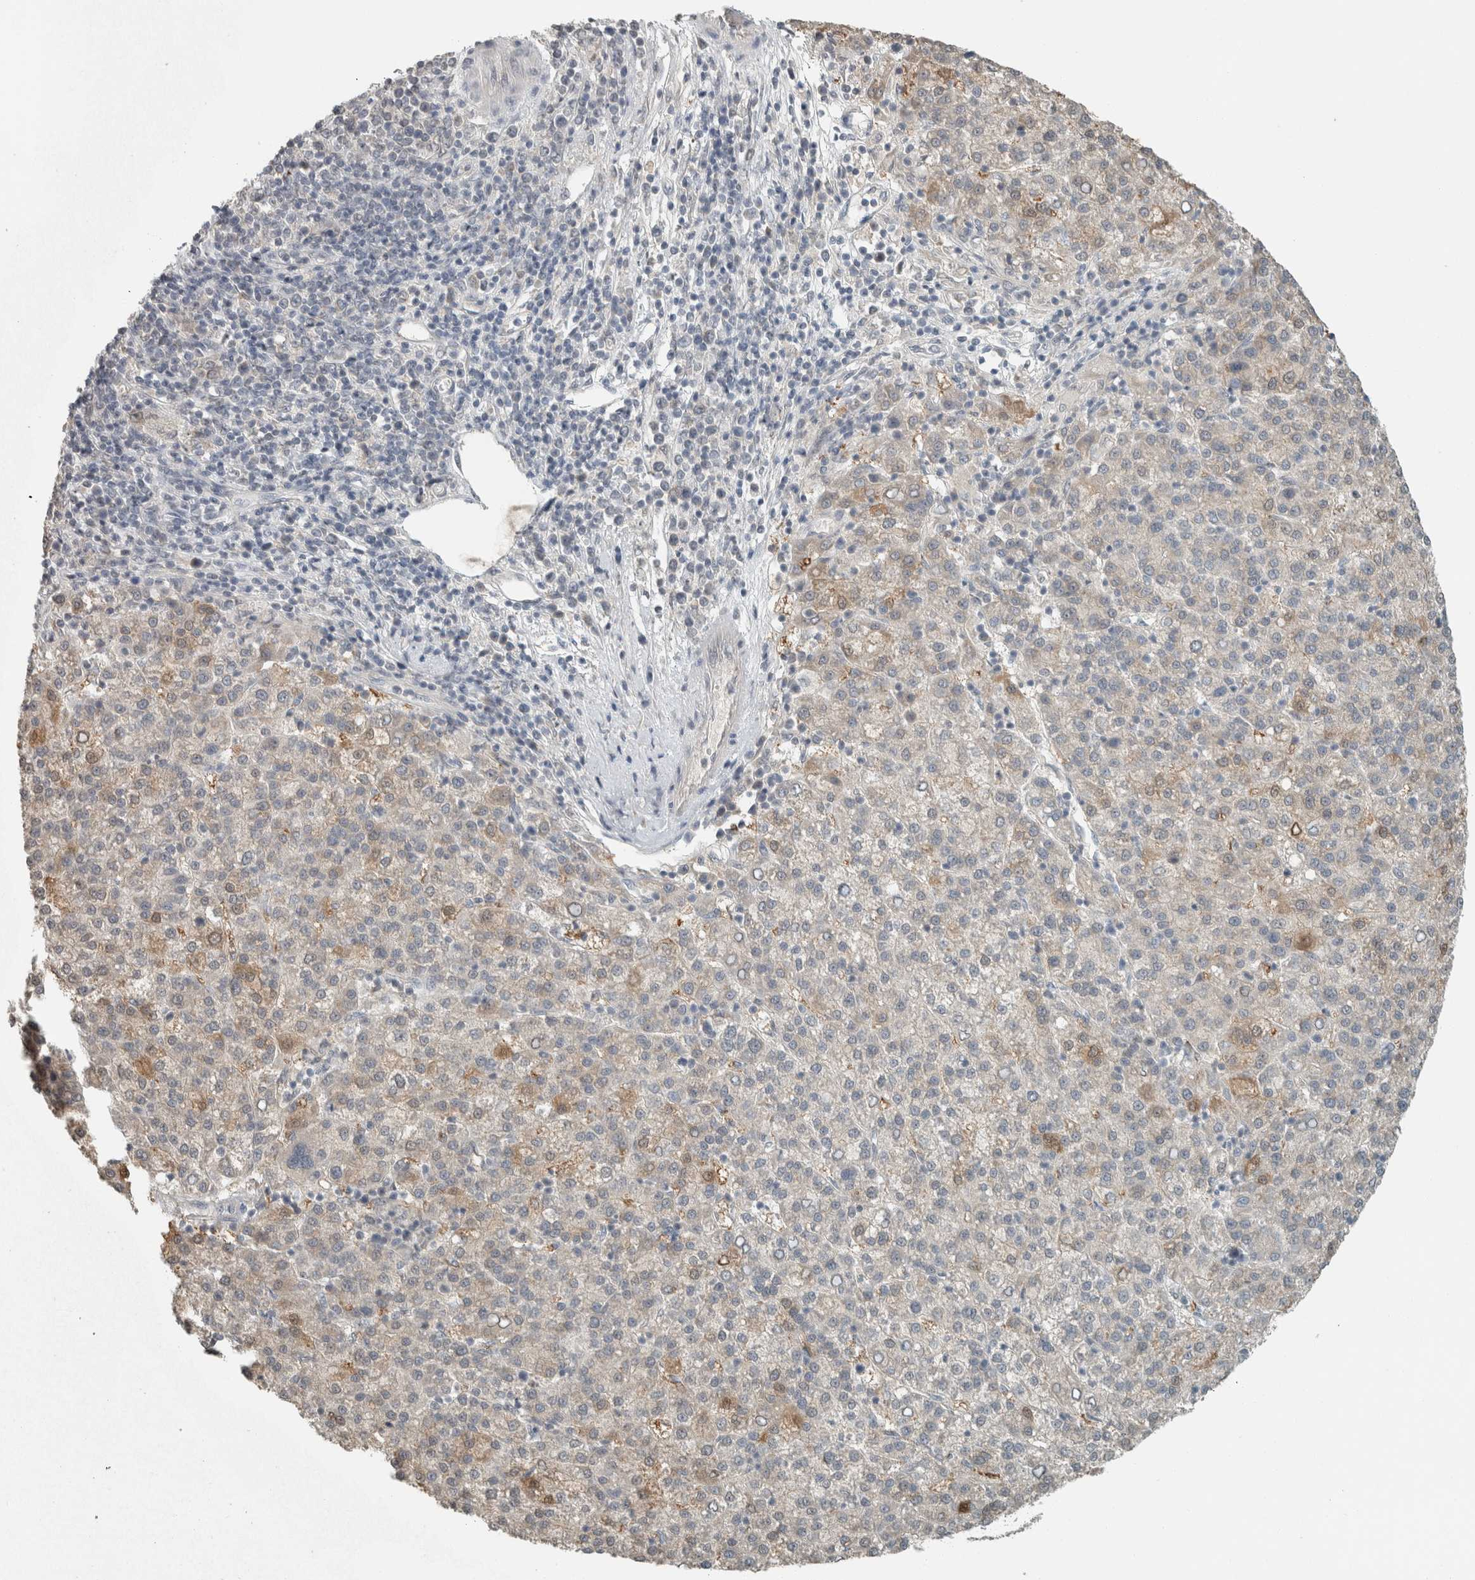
{"staining": {"intensity": "moderate", "quantity": "<25%", "location": "cytoplasmic/membranous"}, "tissue": "liver cancer", "cell_type": "Tumor cells", "image_type": "cancer", "snomed": [{"axis": "morphology", "description": "Carcinoma, Hepatocellular, NOS"}, {"axis": "topography", "description": "Liver"}], "caption": "The photomicrograph displays staining of liver cancer (hepatocellular carcinoma), revealing moderate cytoplasmic/membranous protein staining (brown color) within tumor cells.", "gene": "TRIT1", "patient": {"sex": "female", "age": 58}}